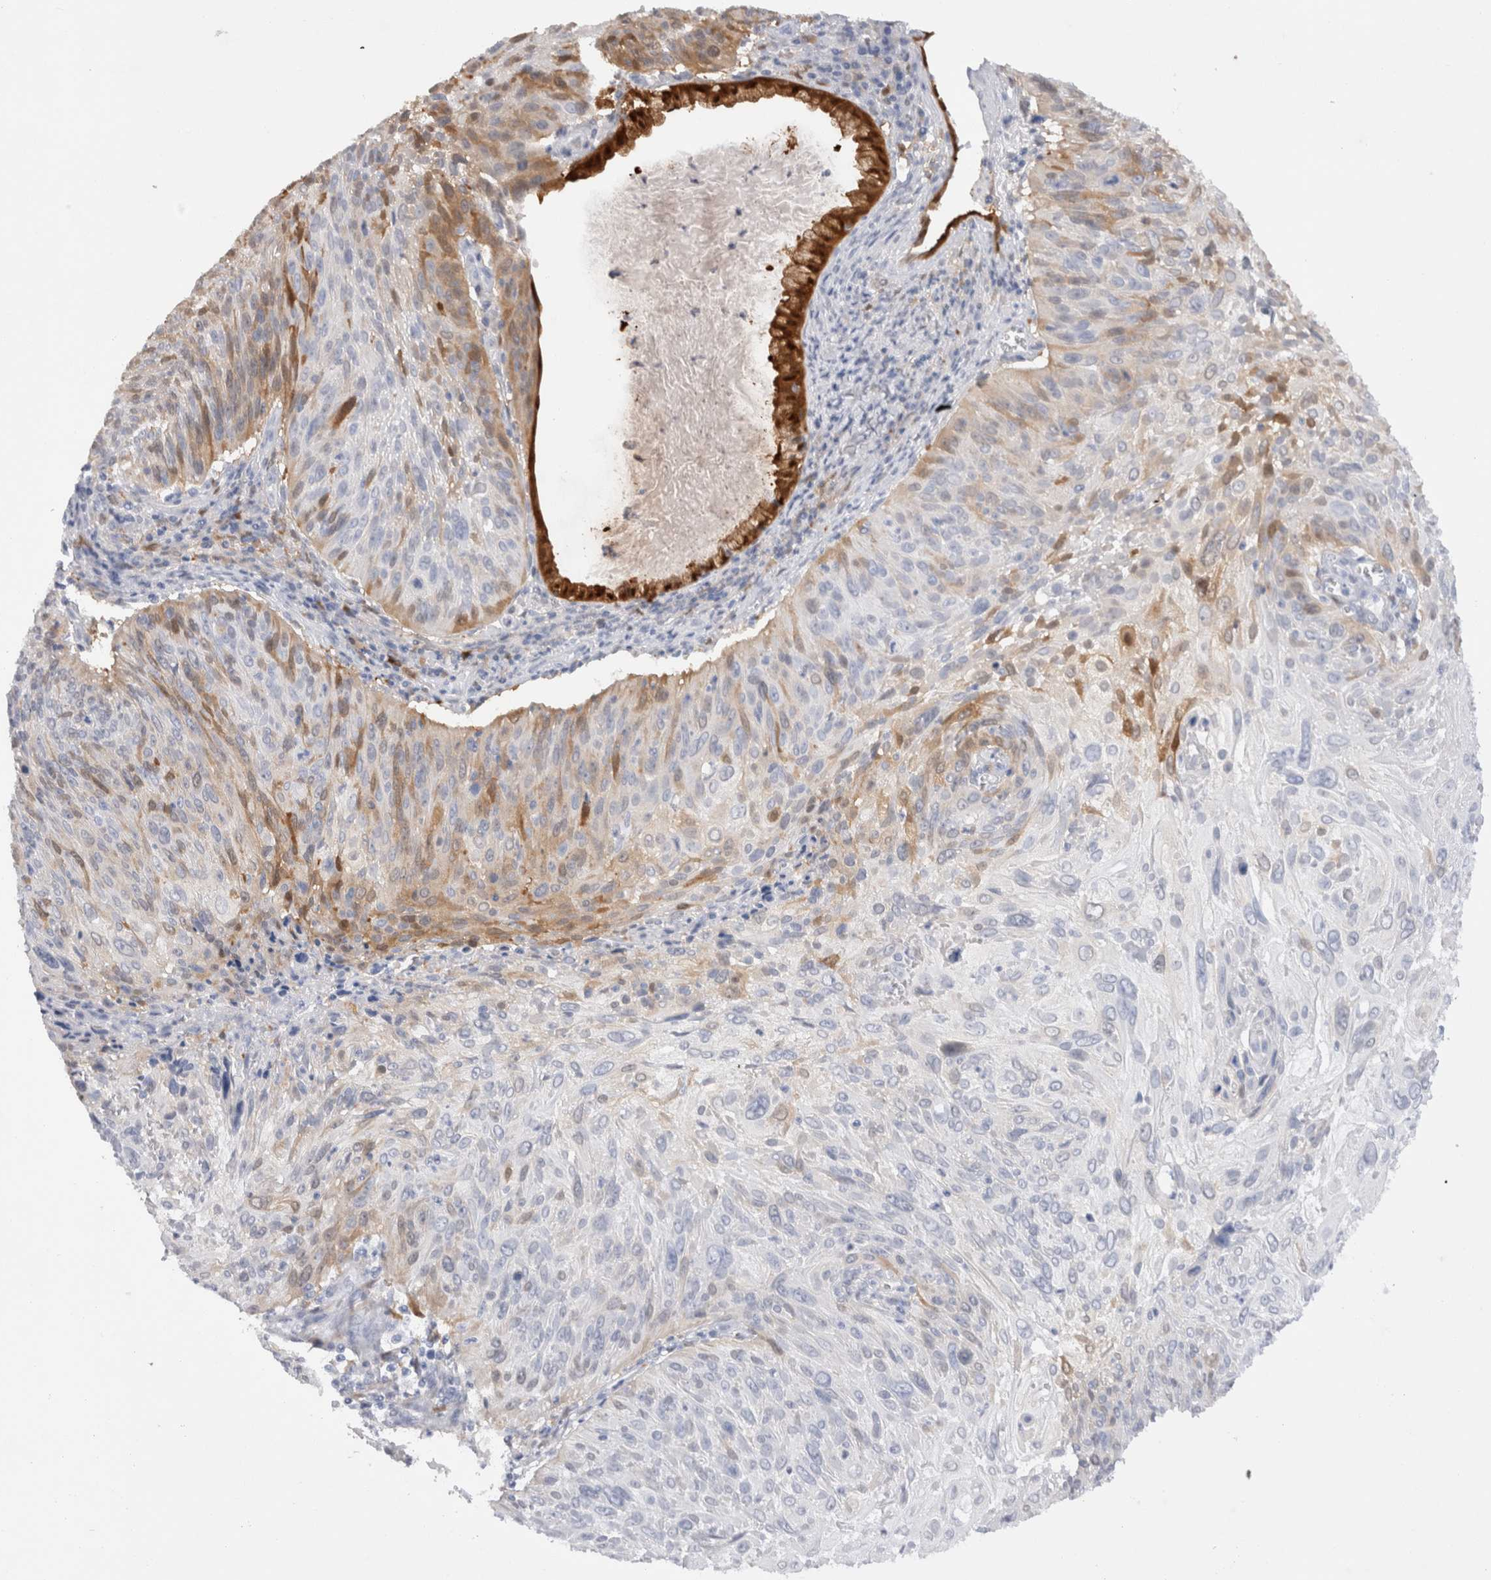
{"staining": {"intensity": "weak", "quantity": "<25%", "location": "cytoplasmic/membranous"}, "tissue": "cervical cancer", "cell_type": "Tumor cells", "image_type": "cancer", "snomed": [{"axis": "morphology", "description": "Squamous cell carcinoma, NOS"}, {"axis": "topography", "description": "Cervix"}], "caption": "Tumor cells show no significant protein staining in cervical cancer (squamous cell carcinoma).", "gene": "NAPEPLD", "patient": {"sex": "female", "age": 51}}